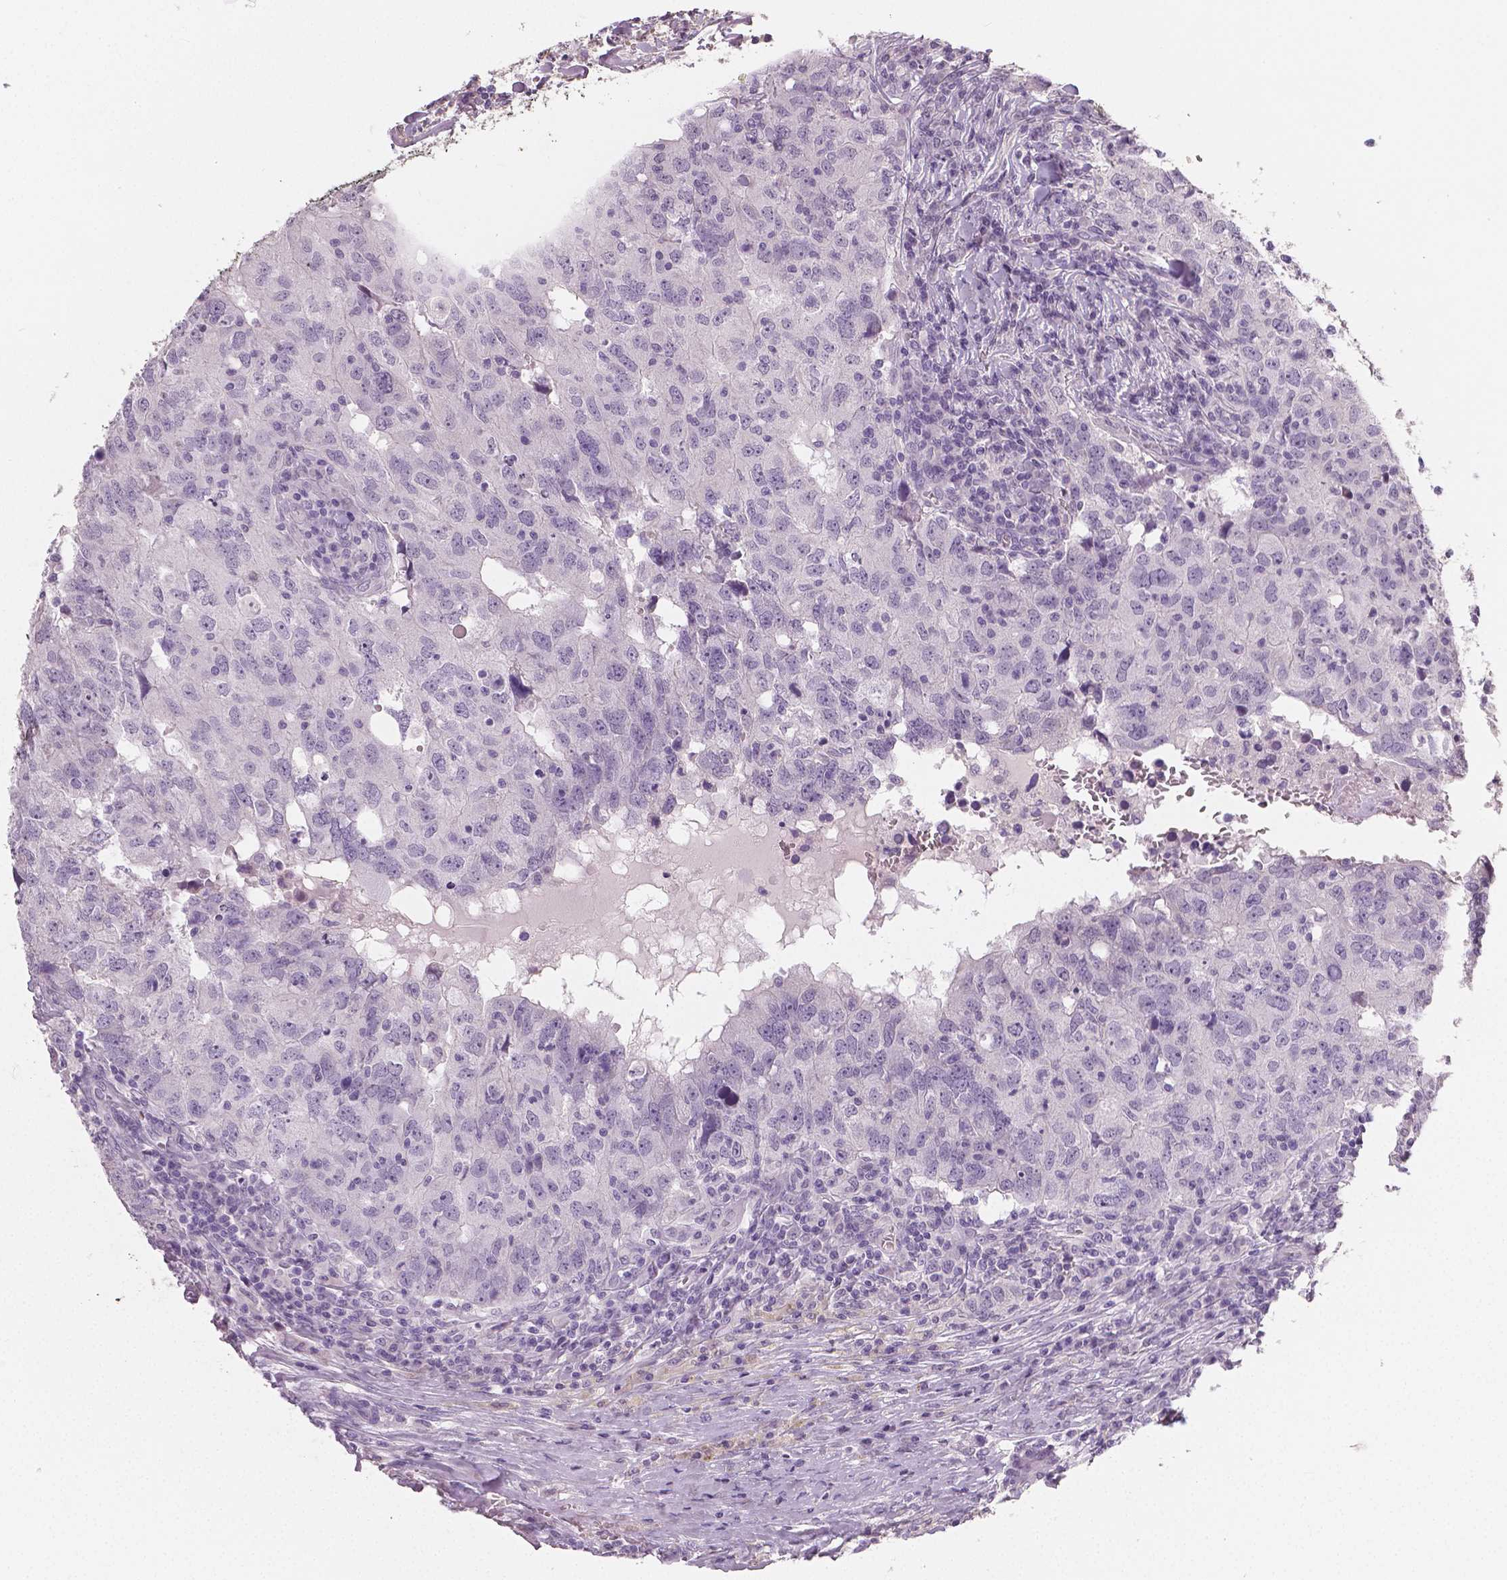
{"staining": {"intensity": "negative", "quantity": "none", "location": "none"}, "tissue": "breast cancer", "cell_type": "Tumor cells", "image_type": "cancer", "snomed": [{"axis": "morphology", "description": "Duct carcinoma"}, {"axis": "topography", "description": "Breast"}], "caption": "IHC photomicrograph of neoplastic tissue: breast cancer stained with DAB shows no significant protein staining in tumor cells. (Stains: DAB IHC with hematoxylin counter stain, Microscopy: brightfield microscopy at high magnification).", "gene": "NECAB1", "patient": {"sex": "female", "age": 30}}